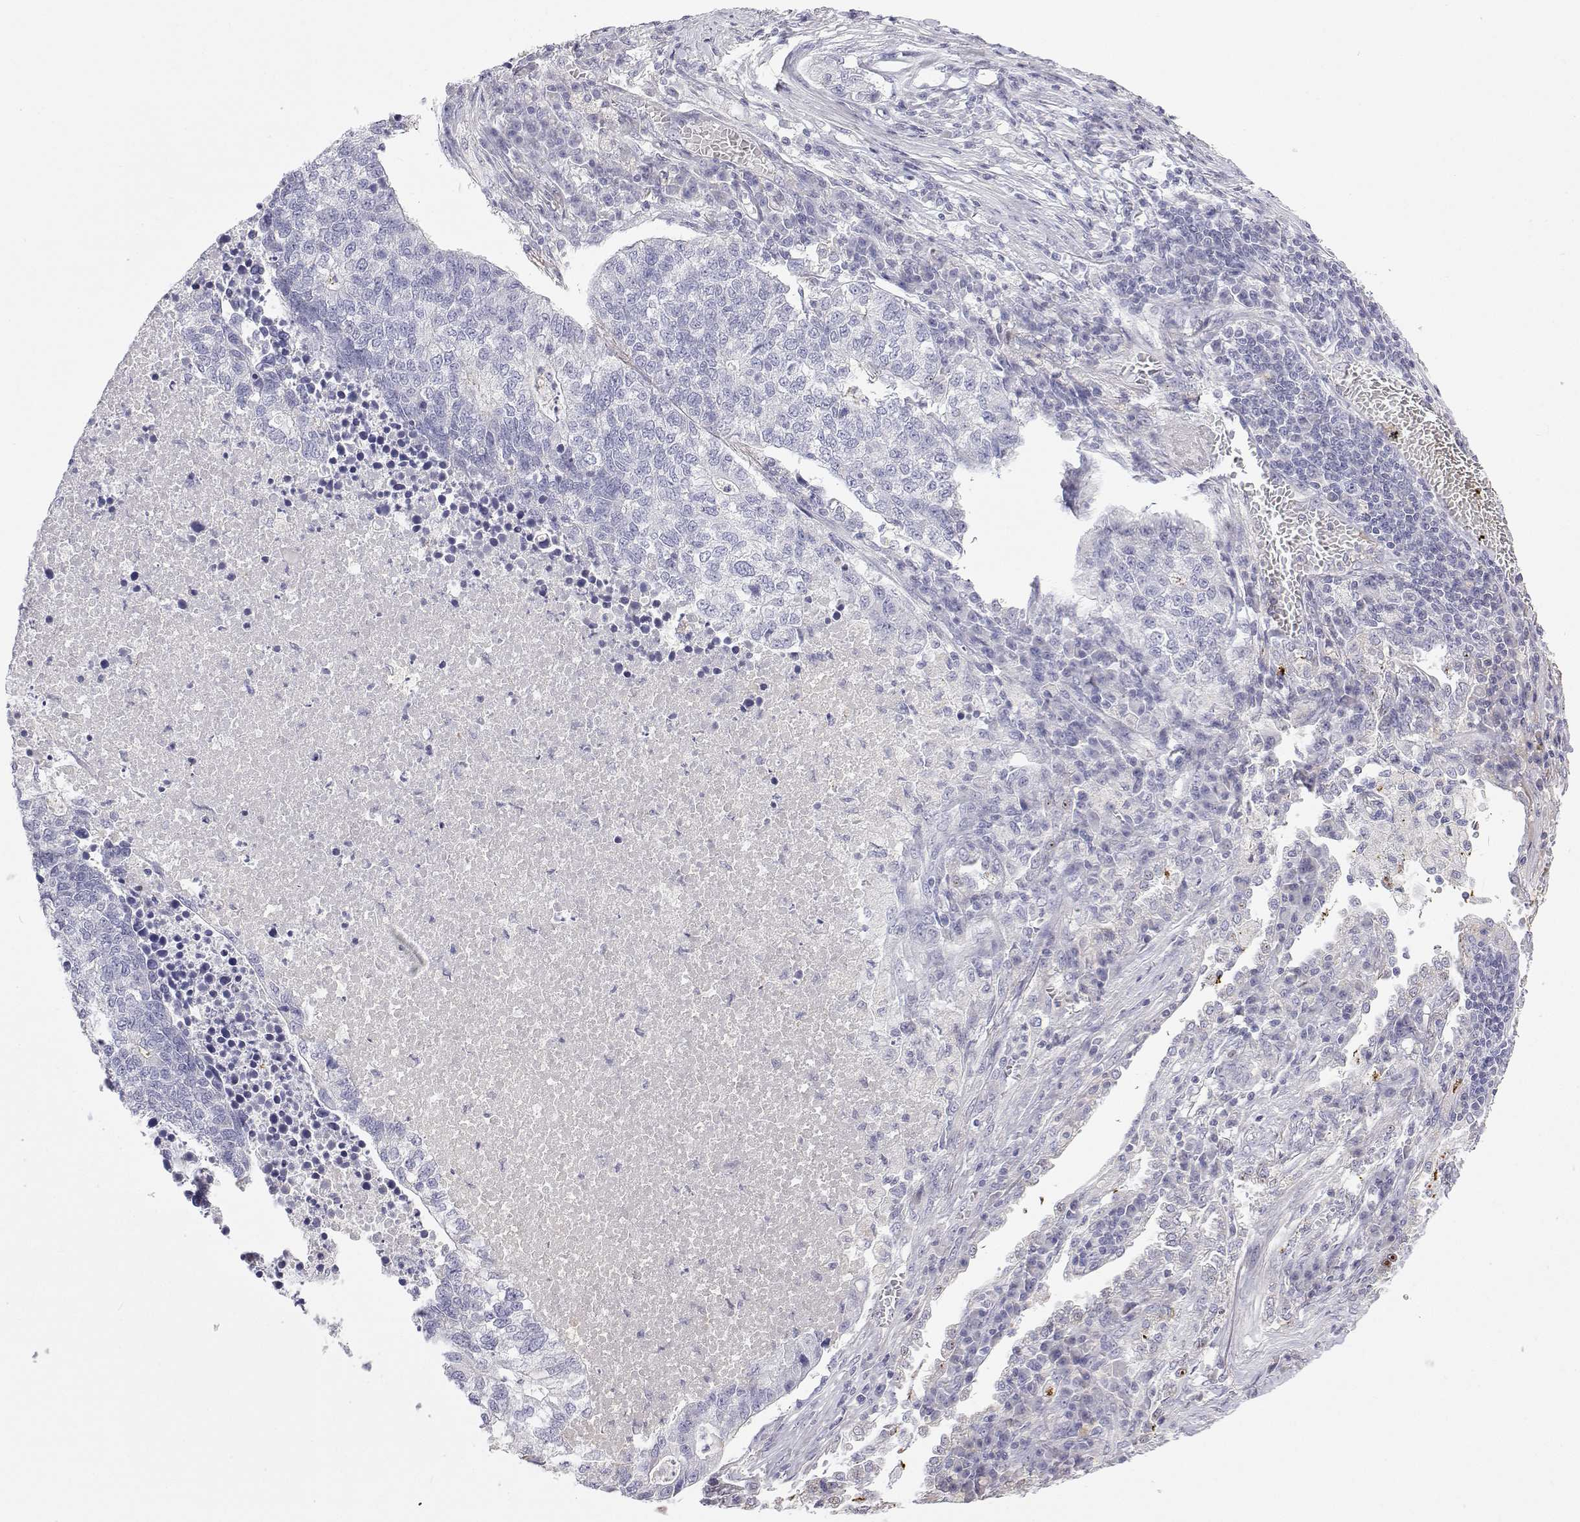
{"staining": {"intensity": "negative", "quantity": "none", "location": "none"}, "tissue": "lung cancer", "cell_type": "Tumor cells", "image_type": "cancer", "snomed": [{"axis": "morphology", "description": "Adenocarcinoma, NOS"}, {"axis": "topography", "description": "Lung"}], "caption": "This is an IHC micrograph of human lung adenocarcinoma. There is no expression in tumor cells.", "gene": "ANKRD65", "patient": {"sex": "male", "age": 57}}